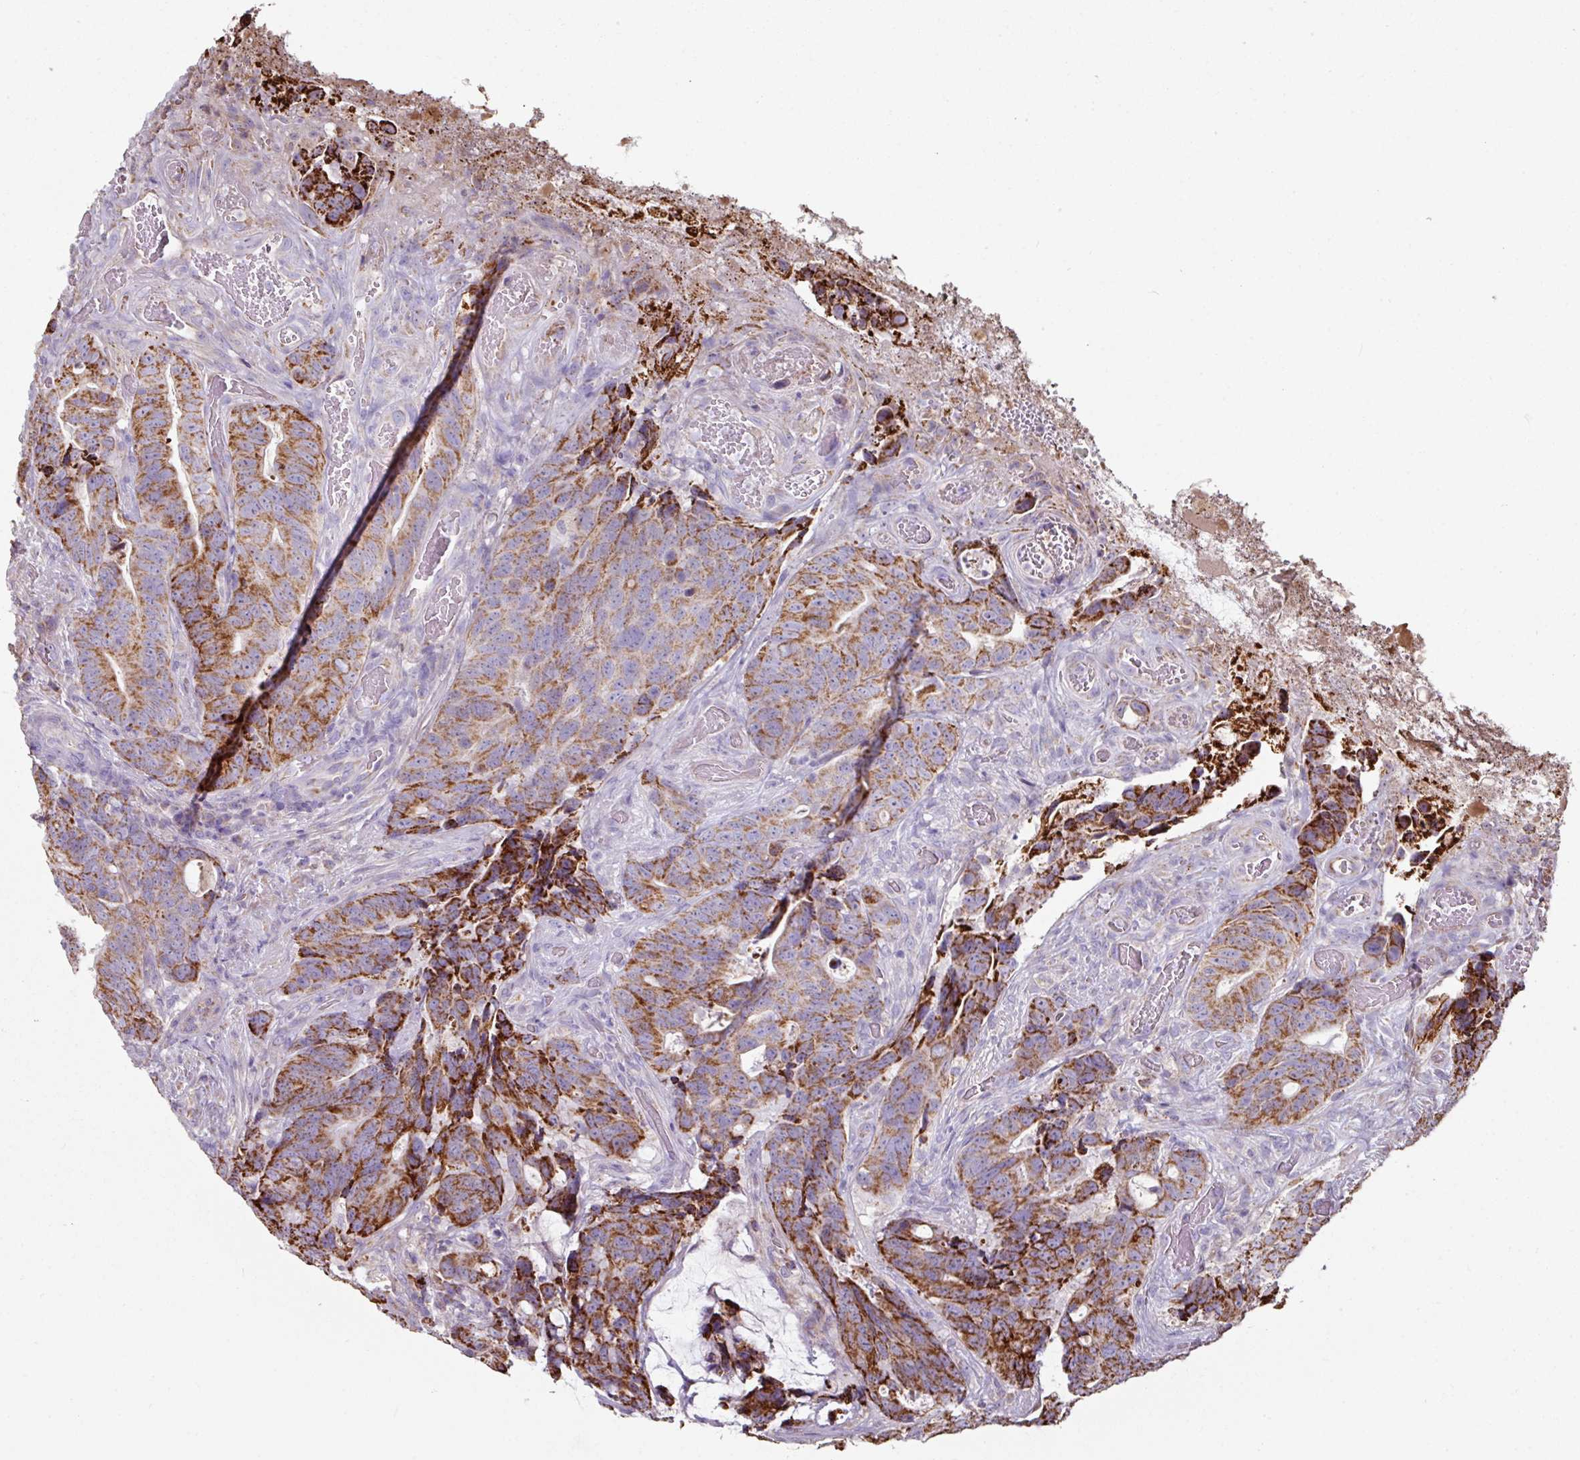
{"staining": {"intensity": "strong", "quantity": "25%-75%", "location": "cytoplasmic/membranous"}, "tissue": "colorectal cancer", "cell_type": "Tumor cells", "image_type": "cancer", "snomed": [{"axis": "morphology", "description": "Adenocarcinoma, NOS"}, {"axis": "topography", "description": "Colon"}], "caption": "A high-resolution micrograph shows IHC staining of adenocarcinoma (colorectal), which shows strong cytoplasmic/membranous expression in approximately 25%-75% of tumor cells.", "gene": "OR2D3", "patient": {"sex": "female", "age": 82}}